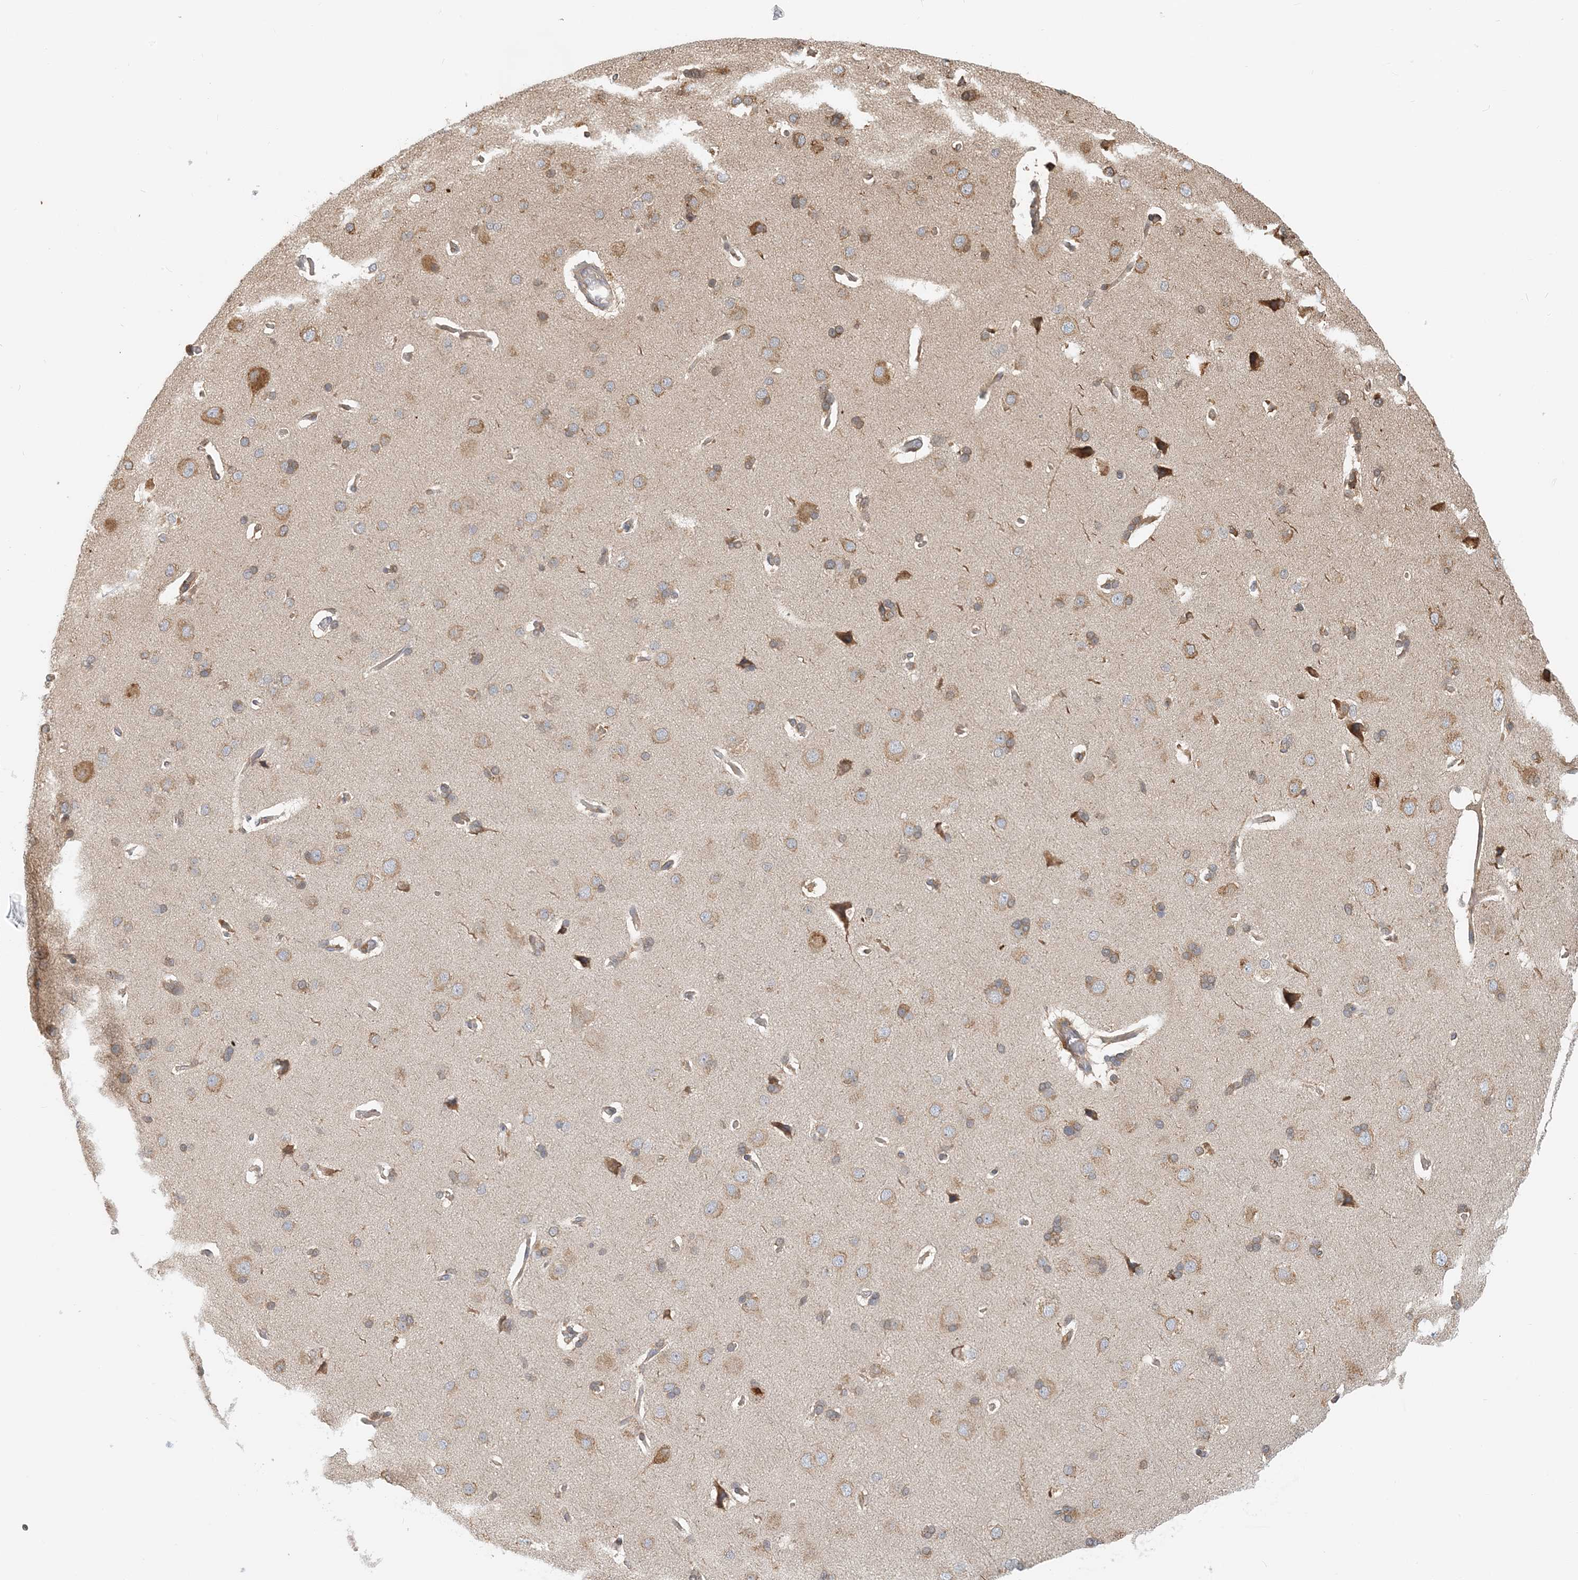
{"staining": {"intensity": "moderate", "quantity": ">75%", "location": "cytoplasmic/membranous"}, "tissue": "cerebral cortex", "cell_type": "Endothelial cells", "image_type": "normal", "snomed": [{"axis": "morphology", "description": "Normal tissue, NOS"}, {"axis": "topography", "description": "Cerebral cortex"}], "caption": "Cerebral cortex stained for a protein (brown) exhibits moderate cytoplasmic/membranous positive expression in approximately >75% of endothelial cells.", "gene": "HNMT", "patient": {"sex": "male", "age": 62}}